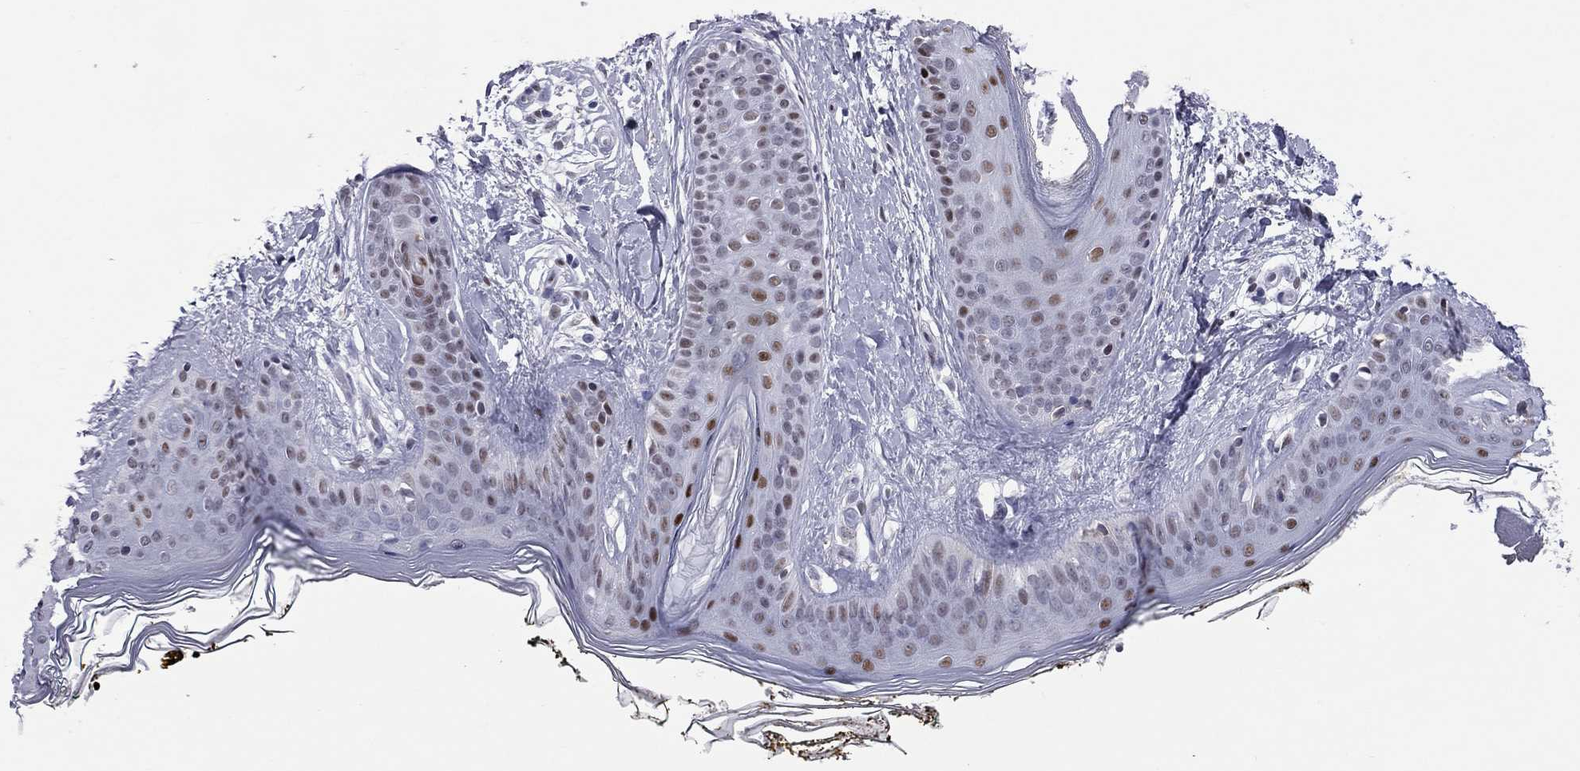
{"staining": {"intensity": "negative", "quantity": "none", "location": "none"}, "tissue": "skin", "cell_type": "Fibroblasts", "image_type": "normal", "snomed": [{"axis": "morphology", "description": "Normal tissue, NOS"}, {"axis": "topography", "description": "Skin"}], "caption": "Immunohistochemical staining of normal human skin demonstrates no significant expression in fibroblasts.", "gene": "PCGF3", "patient": {"sex": "female", "age": 34}}